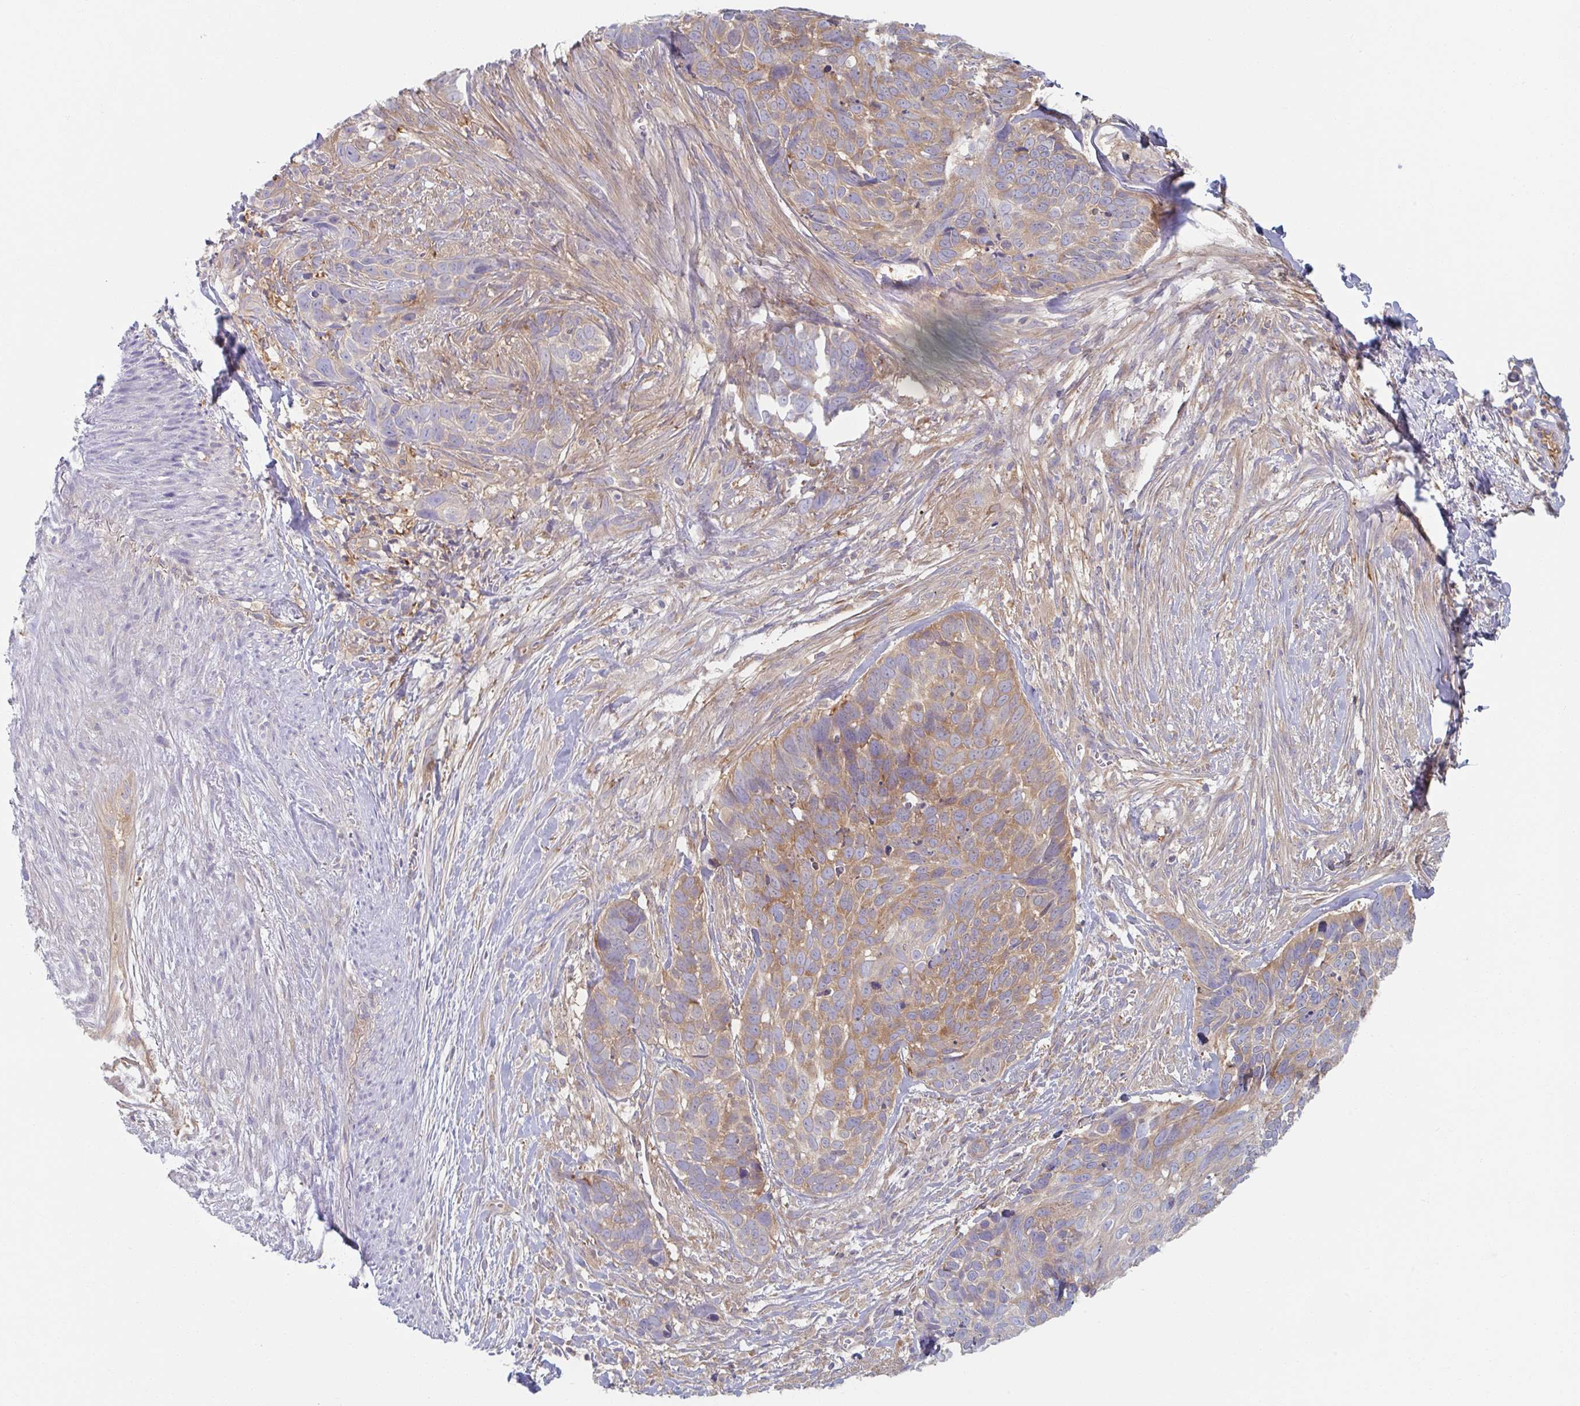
{"staining": {"intensity": "moderate", "quantity": "25%-75%", "location": "cytoplasmic/membranous"}, "tissue": "skin cancer", "cell_type": "Tumor cells", "image_type": "cancer", "snomed": [{"axis": "morphology", "description": "Basal cell carcinoma"}, {"axis": "topography", "description": "Skin"}], "caption": "This photomicrograph demonstrates immunohistochemistry staining of skin cancer, with medium moderate cytoplasmic/membranous staining in approximately 25%-75% of tumor cells.", "gene": "AMPD2", "patient": {"sex": "female", "age": 82}}